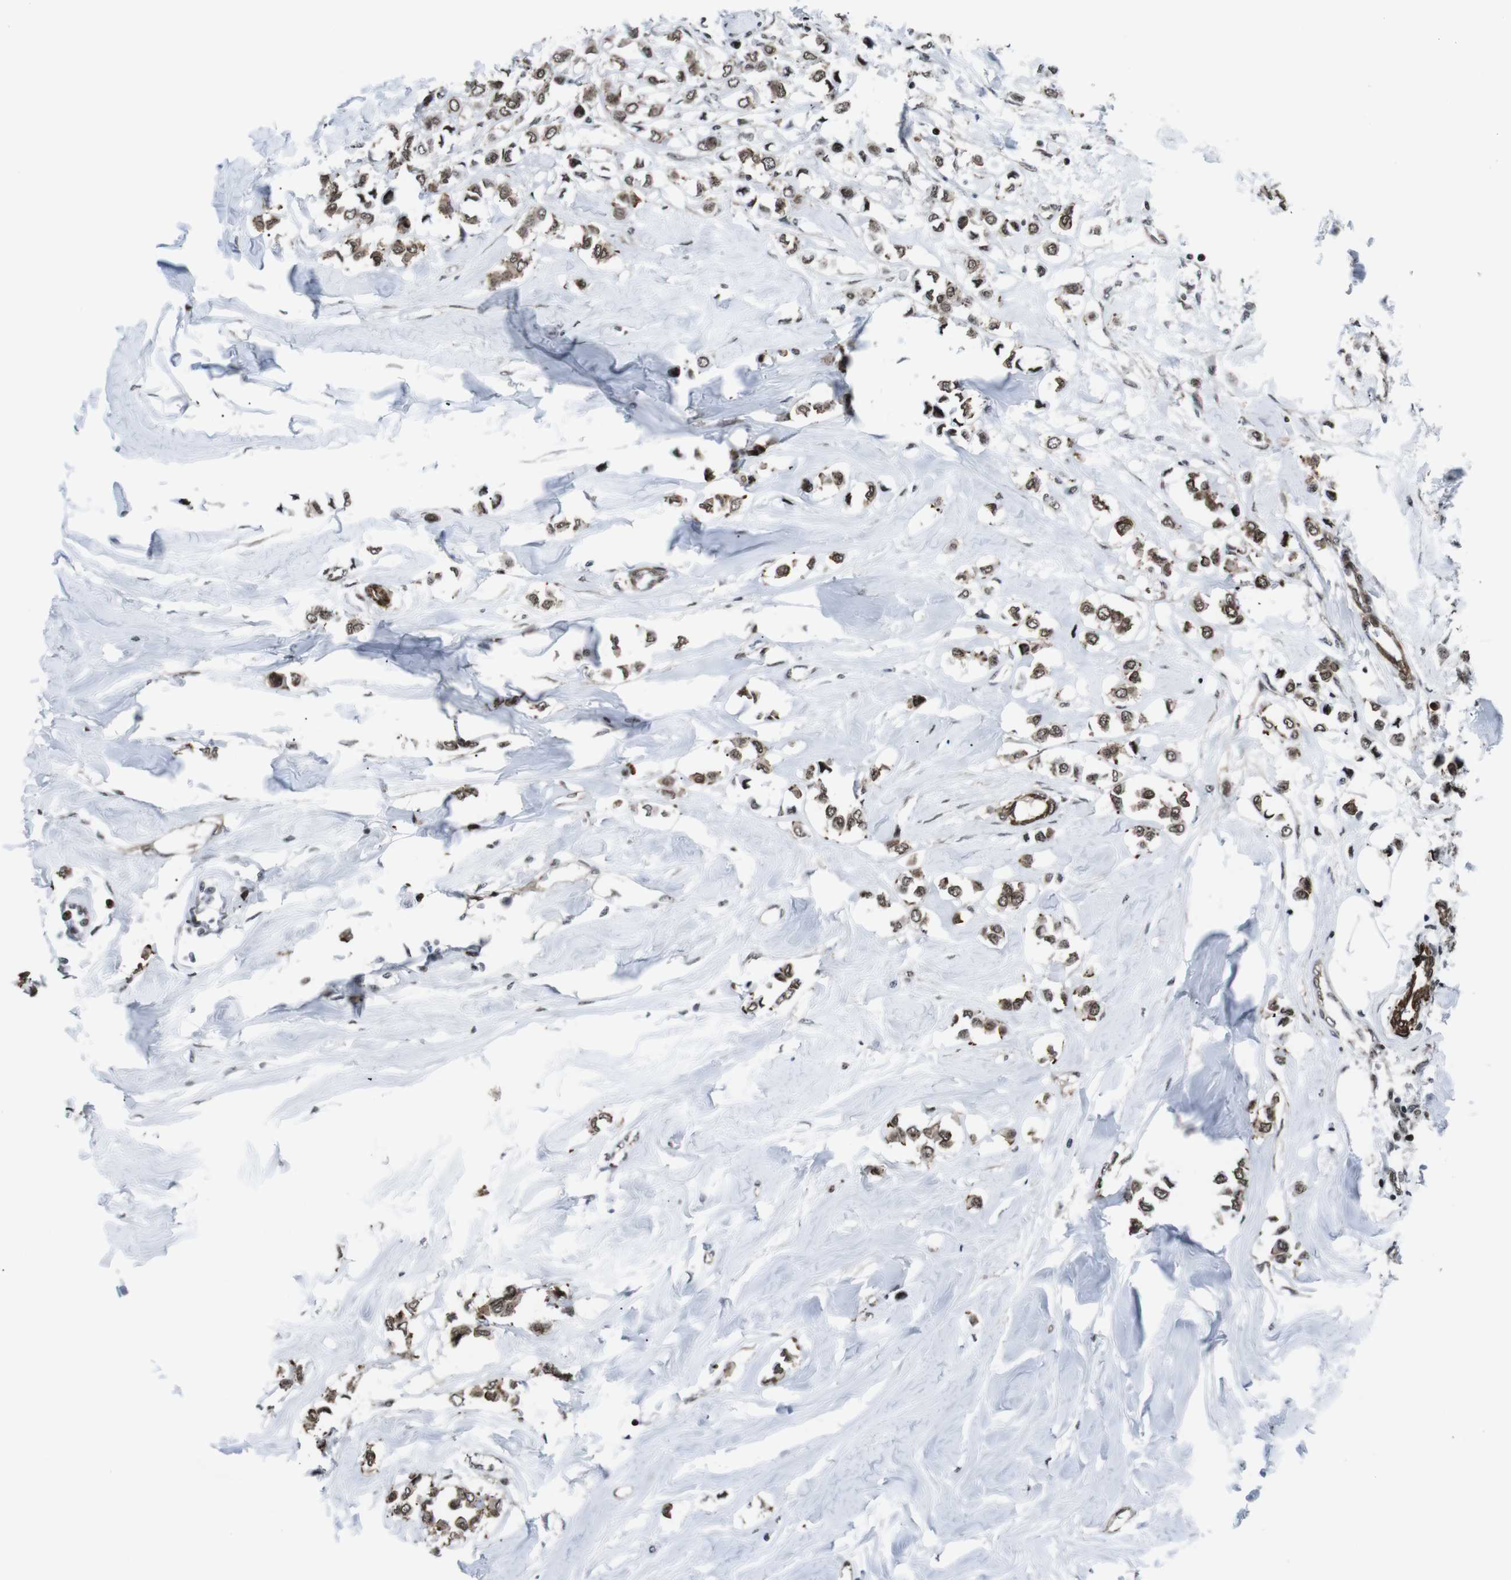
{"staining": {"intensity": "moderate", "quantity": ">75%", "location": "cytoplasmic/membranous,nuclear"}, "tissue": "breast cancer", "cell_type": "Tumor cells", "image_type": "cancer", "snomed": [{"axis": "morphology", "description": "Lobular carcinoma"}, {"axis": "topography", "description": "Breast"}], "caption": "A brown stain highlights moderate cytoplasmic/membranous and nuclear staining of a protein in breast cancer (lobular carcinoma) tumor cells.", "gene": "HNRNPU", "patient": {"sex": "female", "age": 51}}